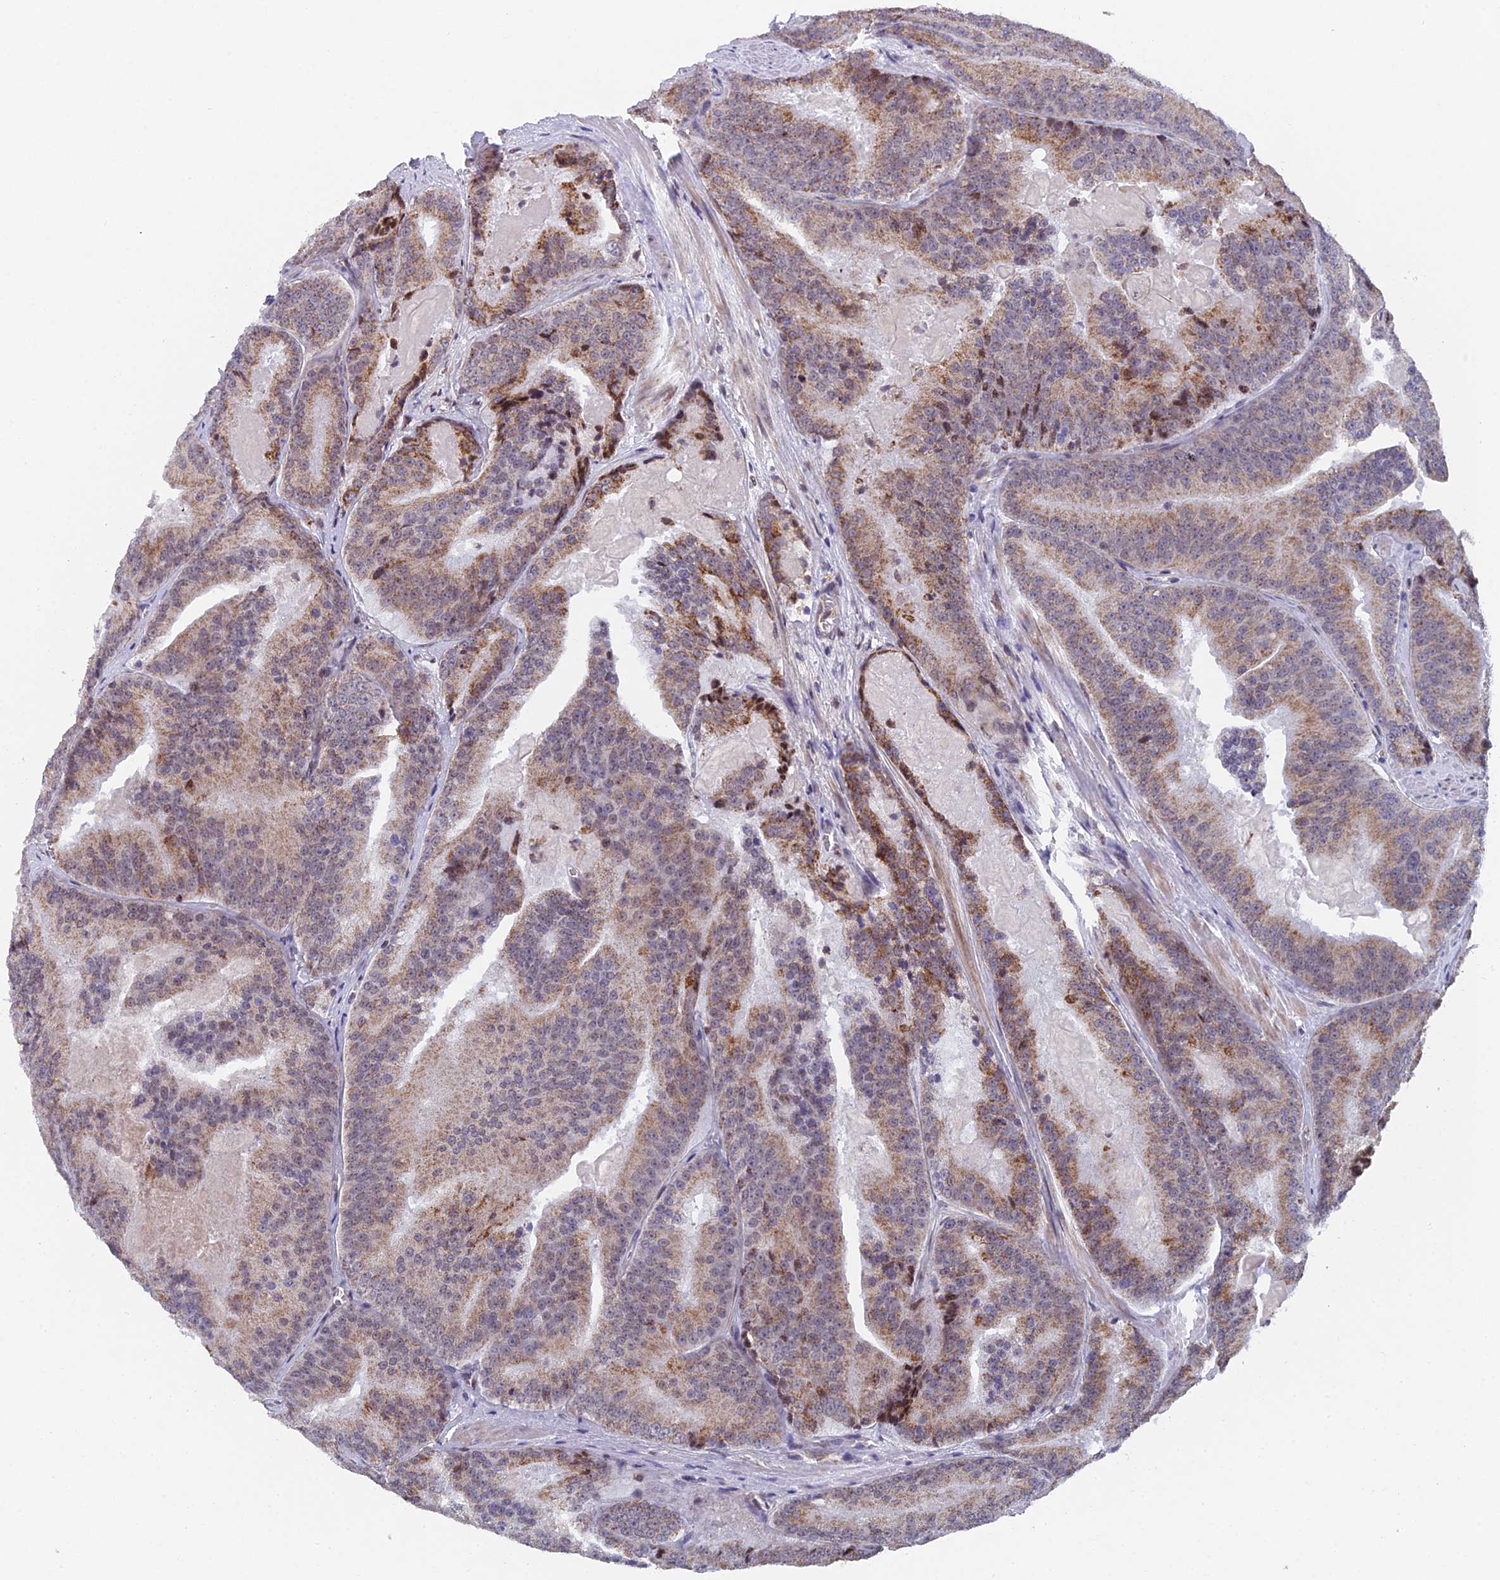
{"staining": {"intensity": "moderate", "quantity": "25%-75%", "location": "cytoplasmic/membranous"}, "tissue": "prostate cancer", "cell_type": "Tumor cells", "image_type": "cancer", "snomed": [{"axis": "morphology", "description": "Adenocarcinoma, High grade"}, {"axis": "topography", "description": "Prostate"}], "caption": "Immunohistochemistry histopathology image of prostate cancer (high-grade adenocarcinoma) stained for a protein (brown), which displays medium levels of moderate cytoplasmic/membranous positivity in approximately 25%-75% of tumor cells.", "gene": "XKR9", "patient": {"sex": "male", "age": 61}}